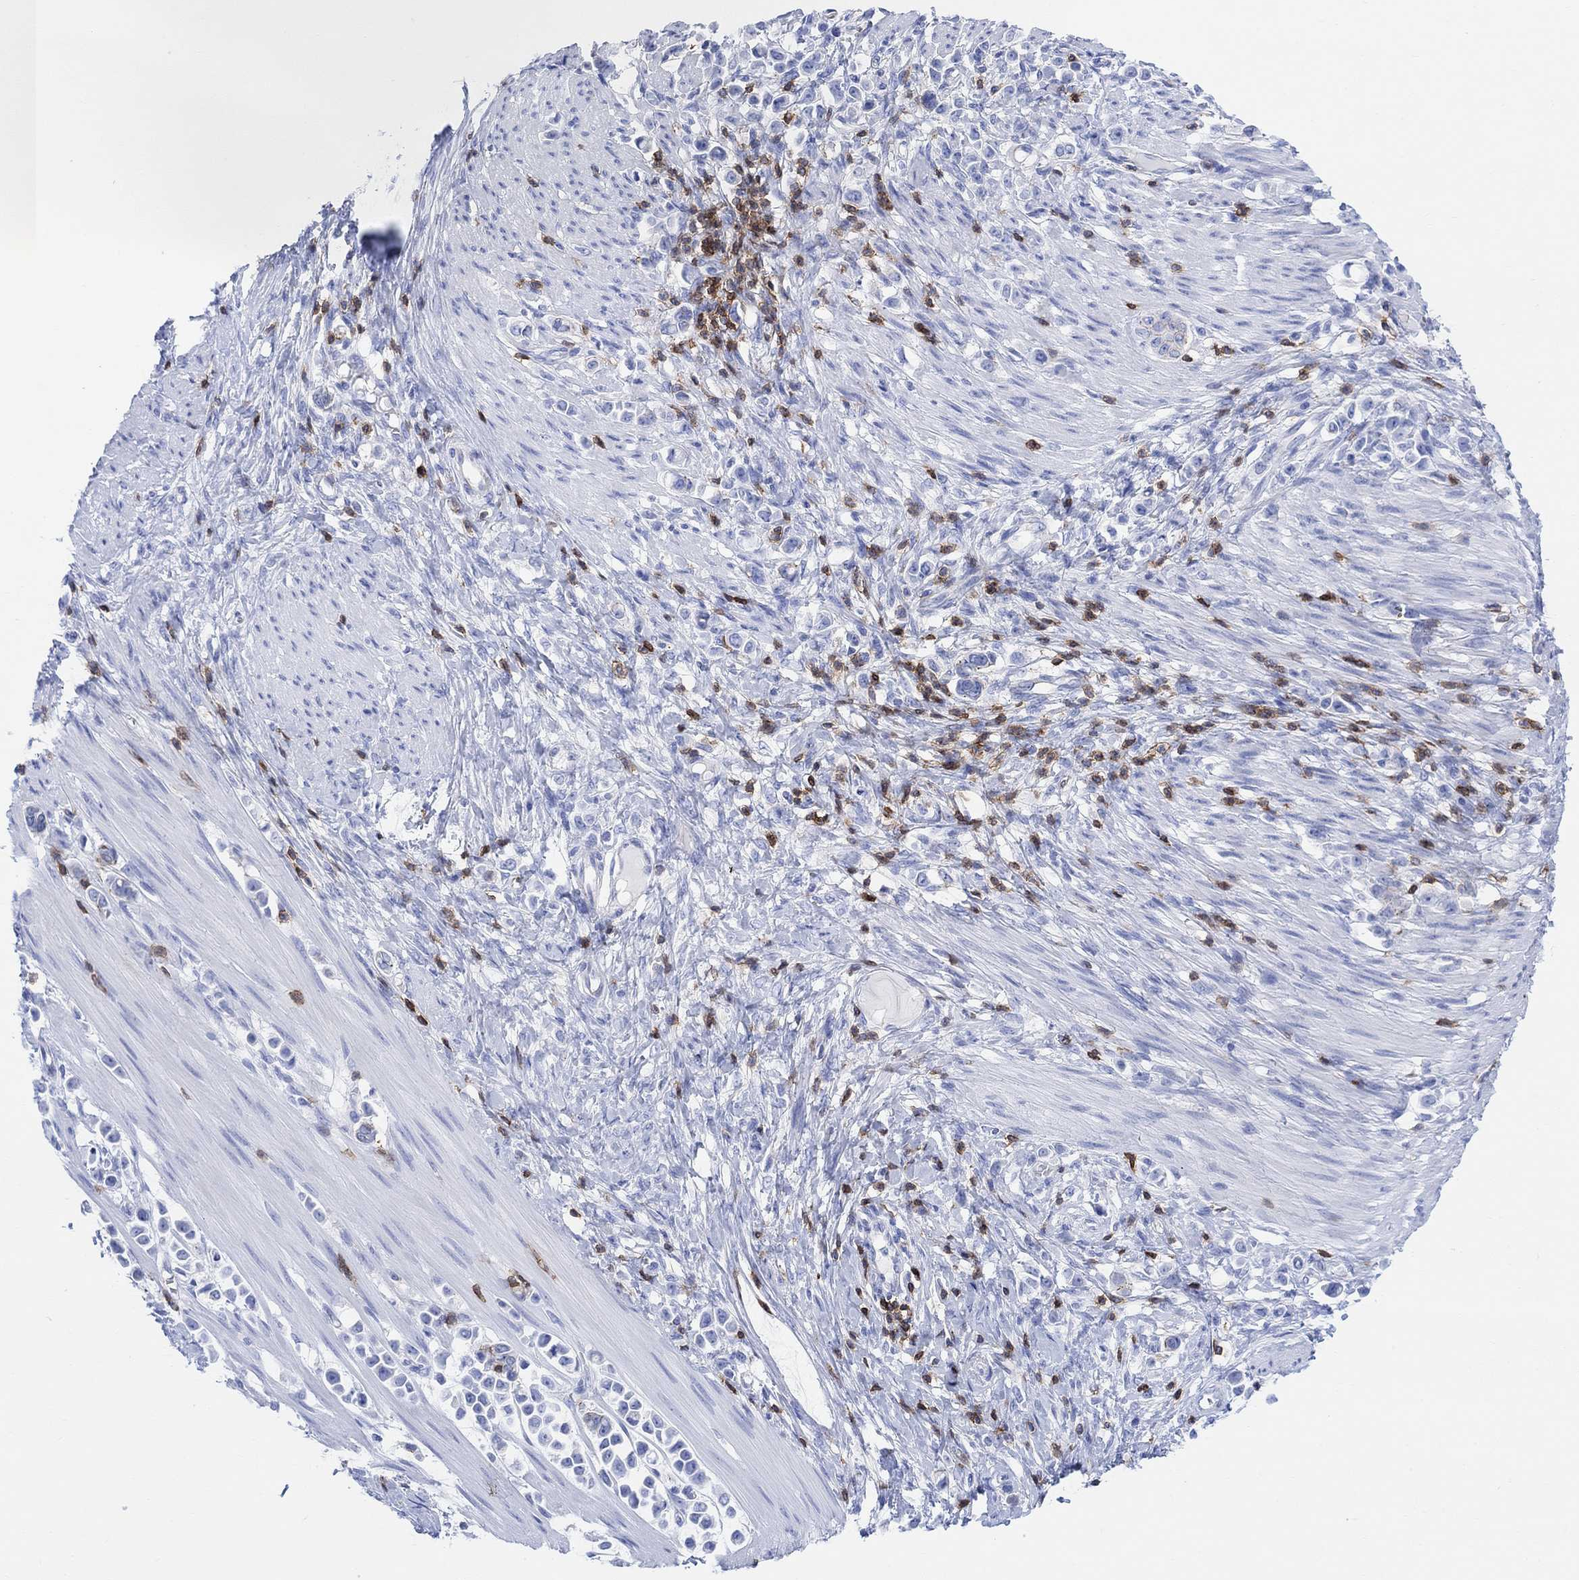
{"staining": {"intensity": "negative", "quantity": "none", "location": "none"}, "tissue": "stomach cancer", "cell_type": "Tumor cells", "image_type": "cancer", "snomed": [{"axis": "morphology", "description": "Adenocarcinoma, NOS"}, {"axis": "topography", "description": "Stomach"}], "caption": "Stomach cancer (adenocarcinoma) stained for a protein using immunohistochemistry (IHC) exhibits no positivity tumor cells.", "gene": "GPR65", "patient": {"sex": "male", "age": 82}}